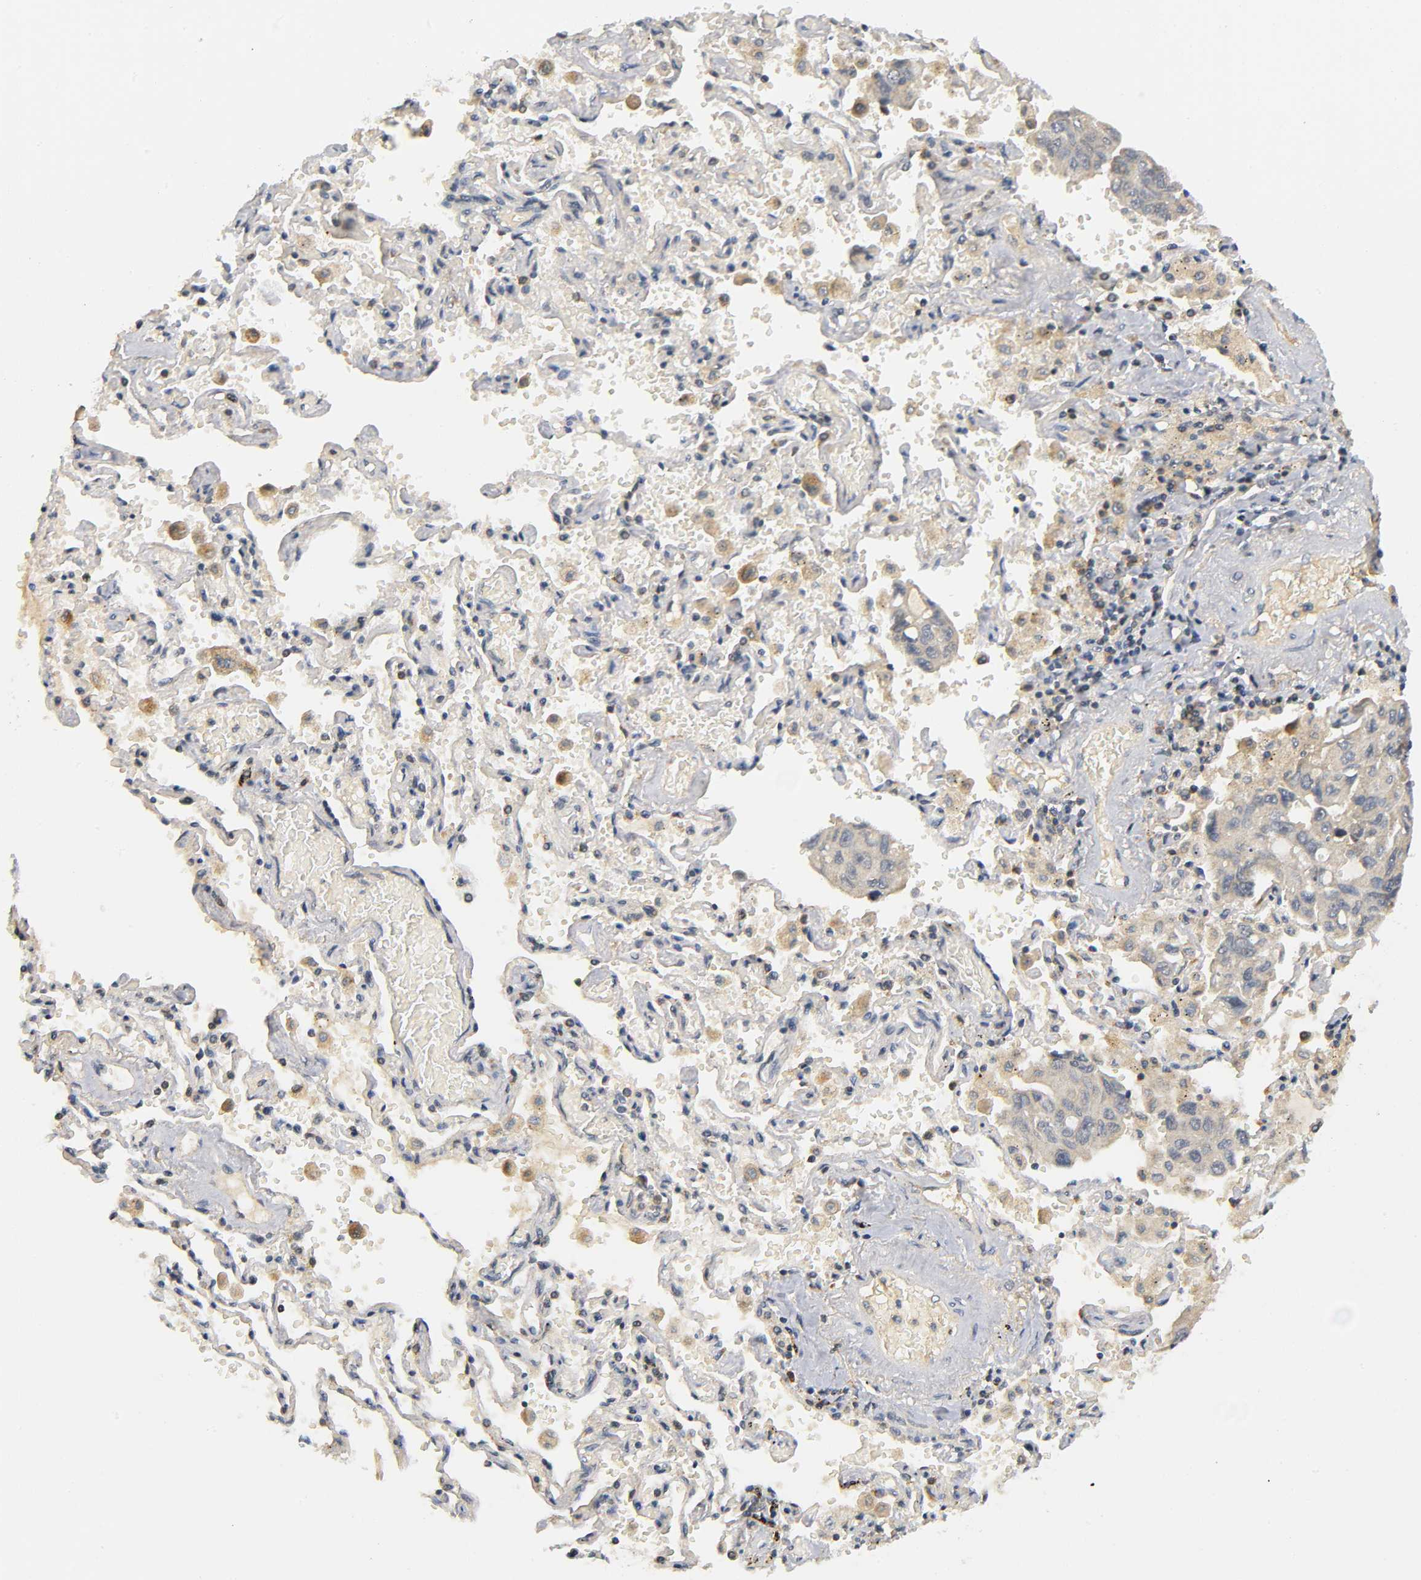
{"staining": {"intensity": "weak", "quantity": ">75%", "location": "cytoplasmic/membranous"}, "tissue": "lung cancer", "cell_type": "Tumor cells", "image_type": "cancer", "snomed": [{"axis": "morphology", "description": "Adenocarcinoma, NOS"}, {"axis": "topography", "description": "Lung"}], "caption": "Adenocarcinoma (lung) stained with IHC reveals weak cytoplasmic/membranous positivity in approximately >75% of tumor cells.", "gene": "NRP1", "patient": {"sex": "male", "age": 64}}